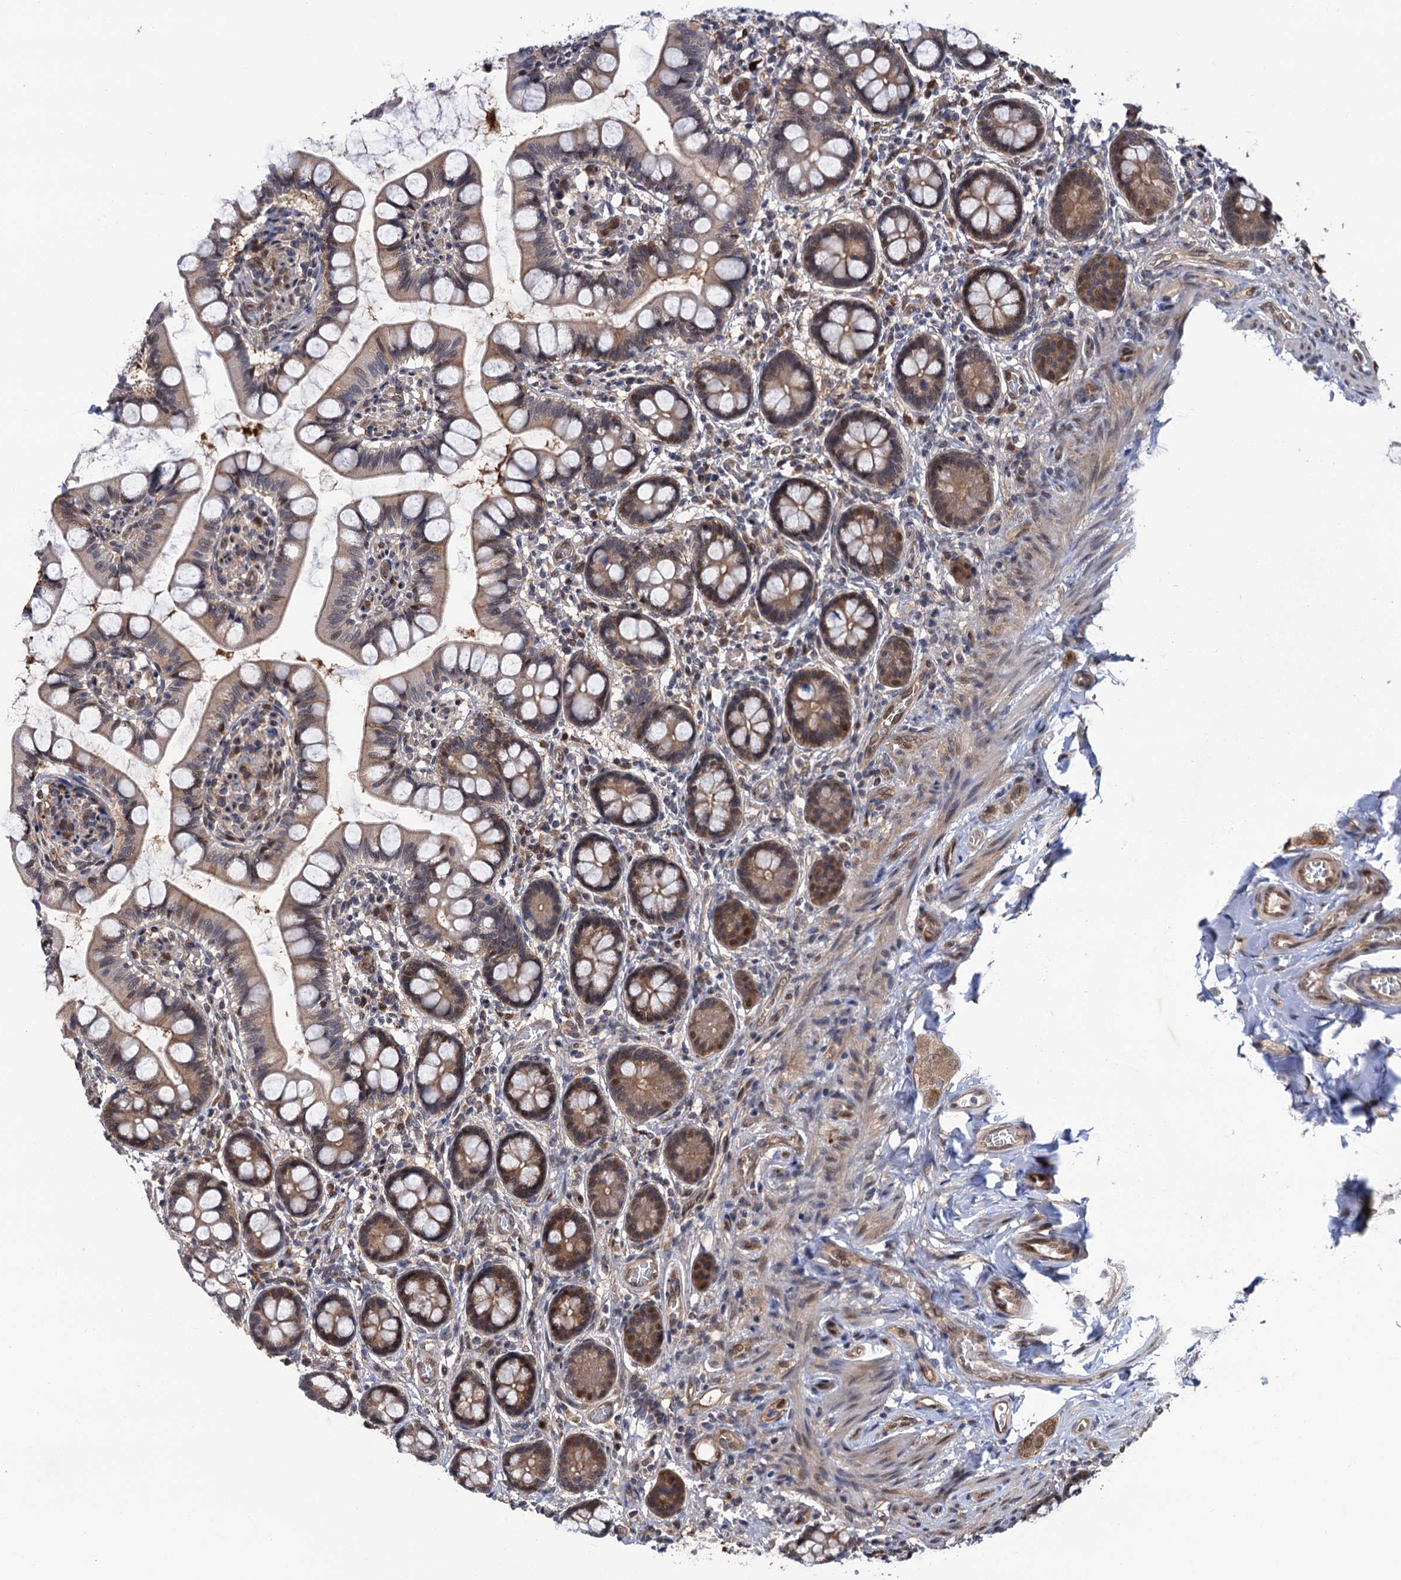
{"staining": {"intensity": "moderate", "quantity": ">75%", "location": "cytoplasmic/membranous"}, "tissue": "small intestine", "cell_type": "Glandular cells", "image_type": "normal", "snomed": [{"axis": "morphology", "description": "Normal tissue, NOS"}, {"axis": "topography", "description": "Small intestine"}], "caption": "A histopathology image of human small intestine stained for a protein displays moderate cytoplasmic/membranous brown staining in glandular cells.", "gene": "CDC23", "patient": {"sex": "male", "age": 52}}